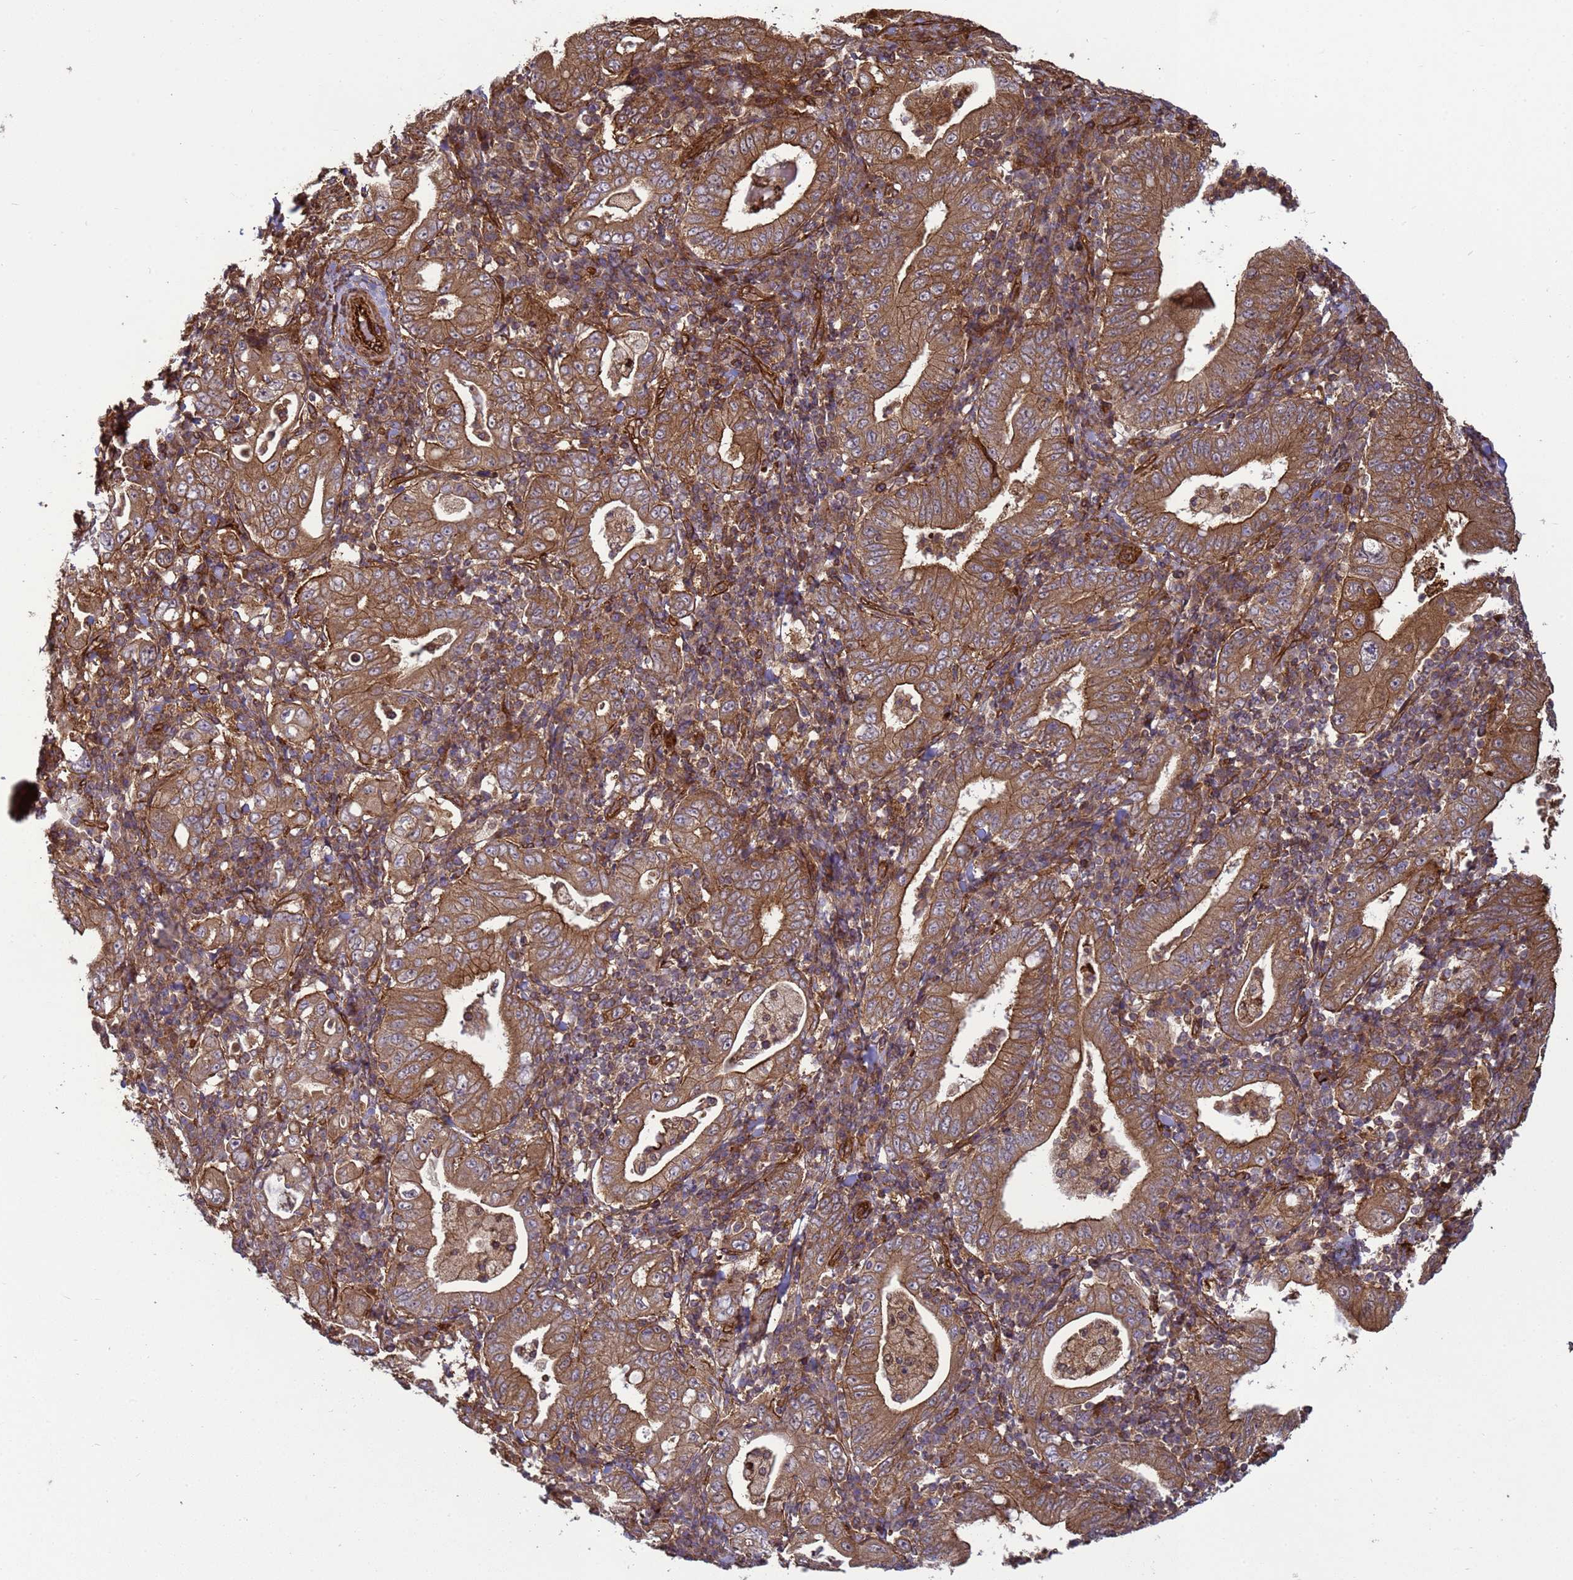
{"staining": {"intensity": "strong", "quantity": ">75%", "location": "cytoplasmic/membranous"}, "tissue": "stomach cancer", "cell_type": "Tumor cells", "image_type": "cancer", "snomed": [{"axis": "morphology", "description": "Normal tissue, NOS"}, {"axis": "morphology", "description": "Adenocarcinoma, NOS"}, {"axis": "topography", "description": "Esophagus"}, {"axis": "topography", "description": "Stomach, upper"}, {"axis": "topography", "description": "Peripheral nerve tissue"}], "caption": "Immunohistochemical staining of human stomach cancer displays high levels of strong cytoplasmic/membranous protein positivity in about >75% of tumor cells.", "gene": "CNOT1", "patient": {"sex": "male", "age": 62}}